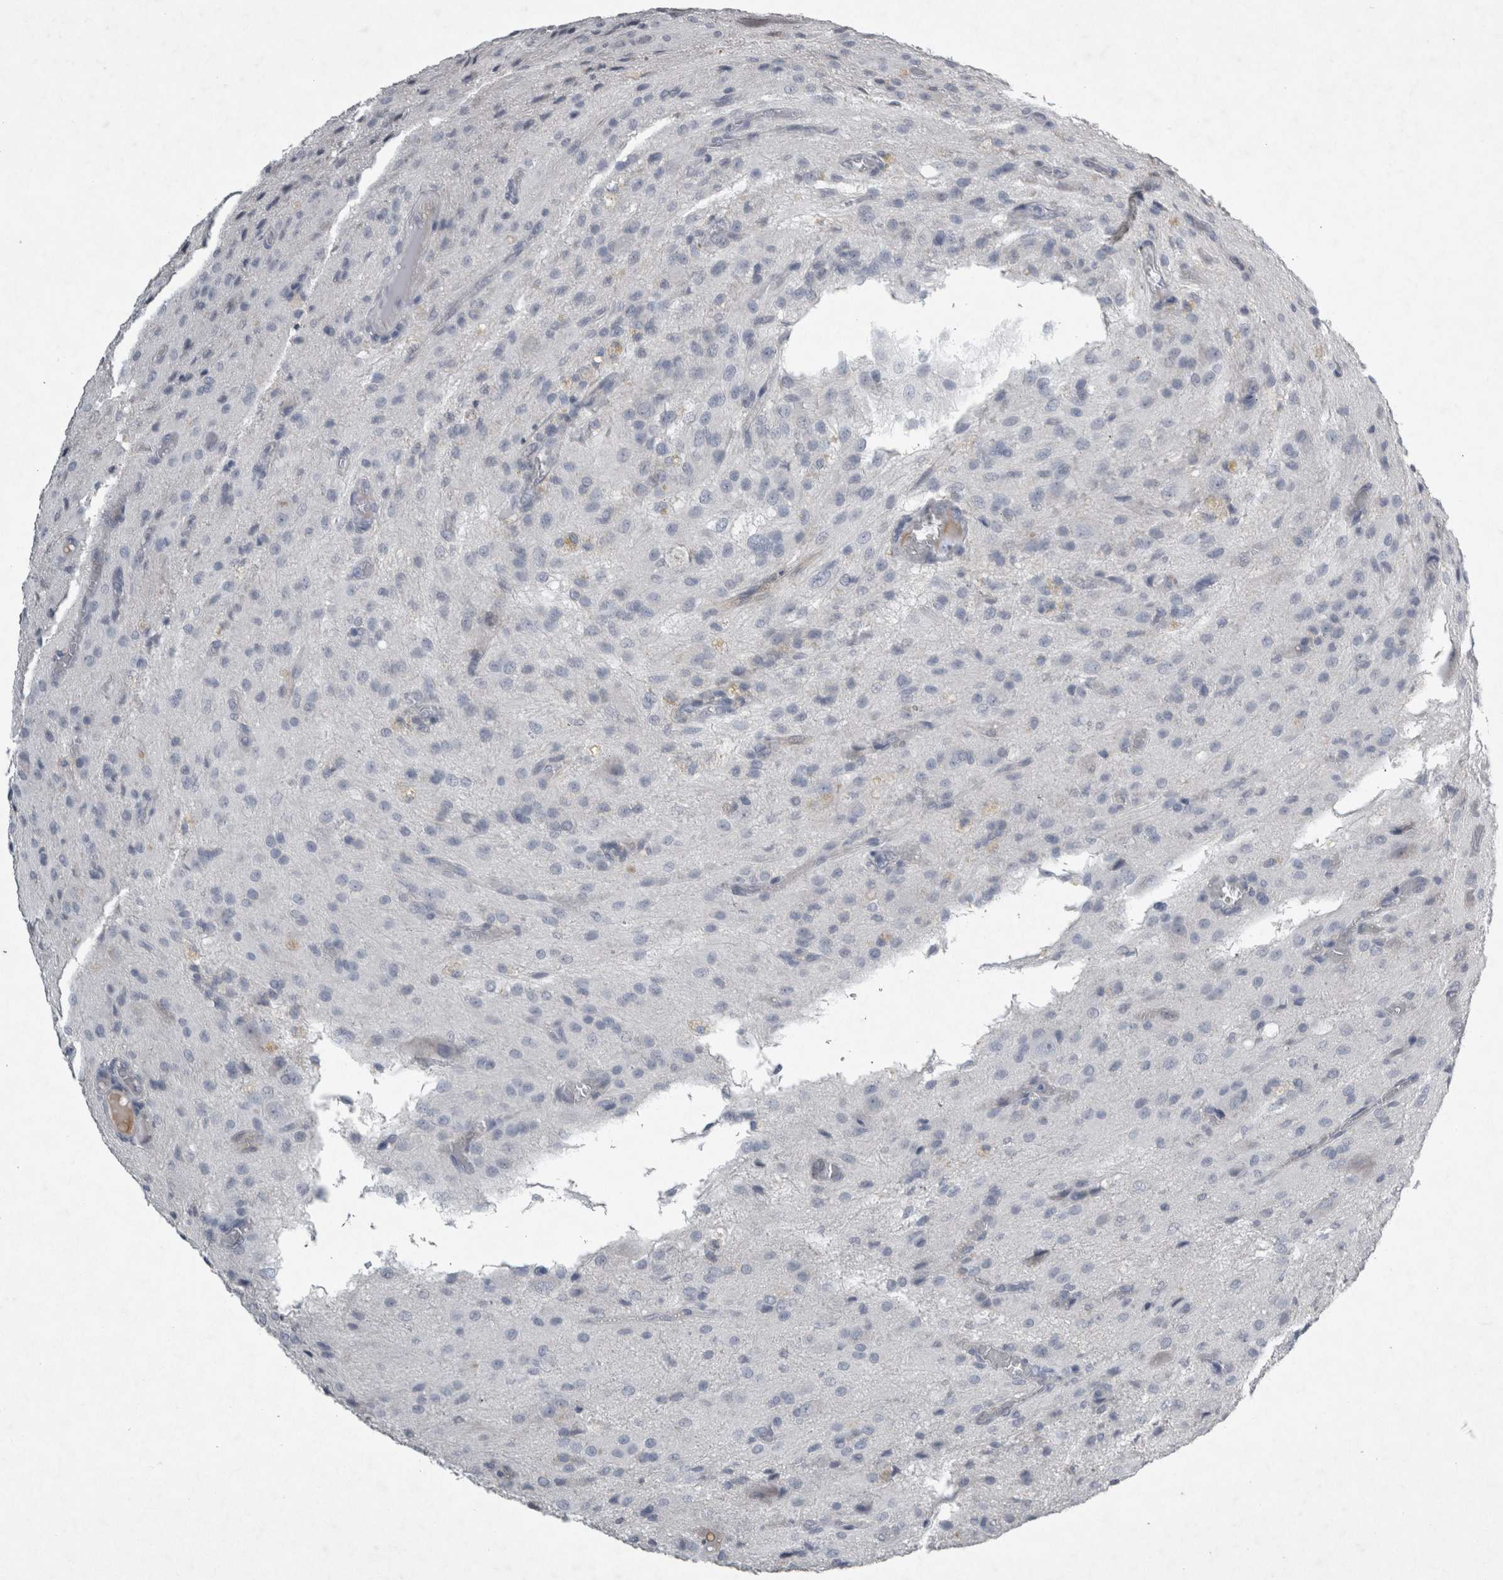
{"staining": {"intensity": "negative", "quantity": "none", "location": "none"}, "tissue": "glioma", "cell_type": "Tumor cells", "image_type": "cancer", "snomed": [{"axis": "morphology", "description": "Glioma, malignant, High grade"}, {"axis": "topography", "description": "Brain"}], "caption": "This micrograph is of malignant glioma (high-grade) stained with immunohistochemistry (IHC) to label a protein in brown with the nuclei are counter-stained blue. There is no staining in tumor cells.", "gene": "PDX1", "patient": {"sex": "female", "age": 59}}